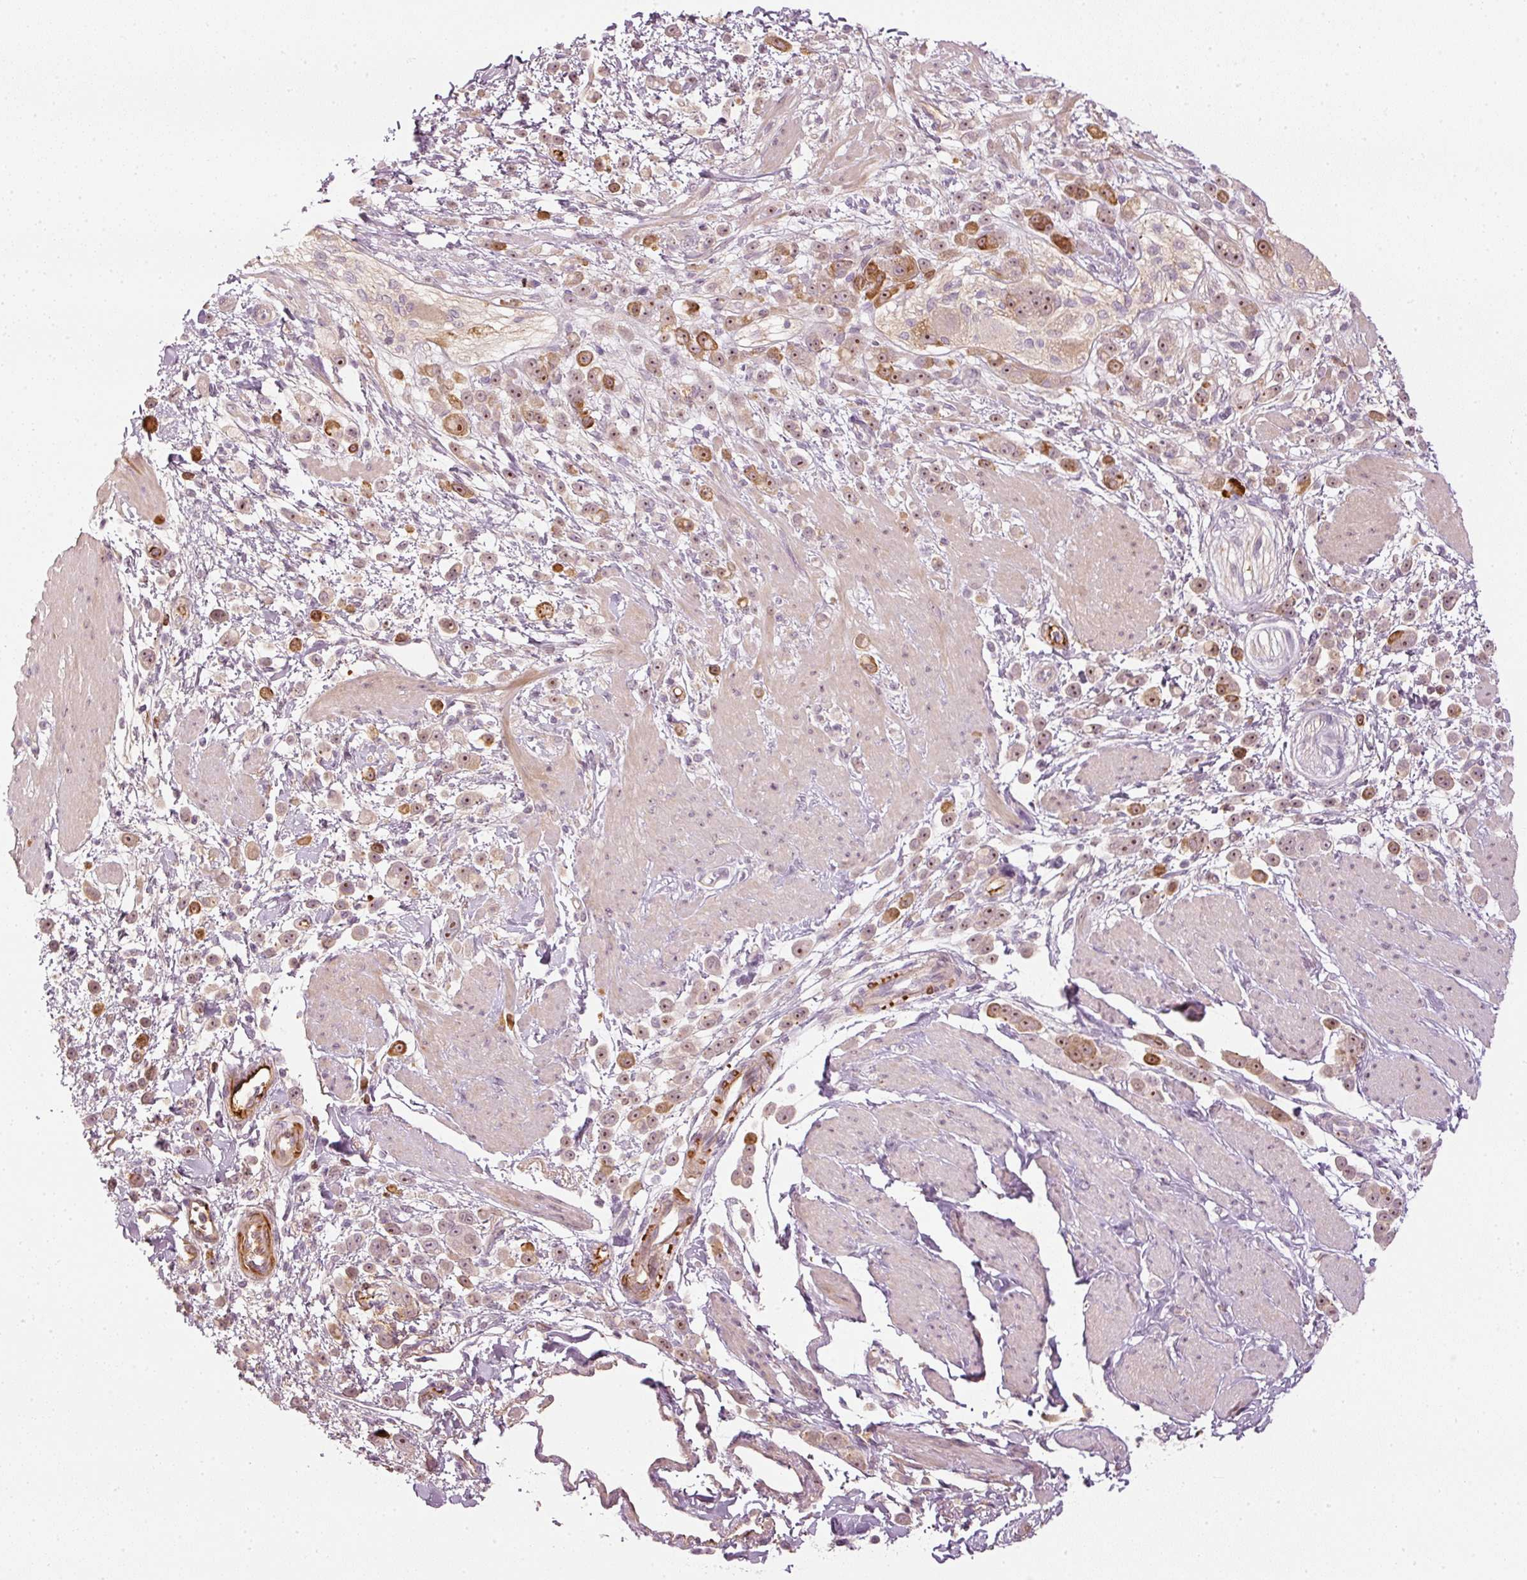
{"staining": {"intensity": "moderate", "quantity": ">75%", "location": "cytoplasmic/membranous,nuclear"}, "tissue": "pancreatic cancer", "cell_type": "Tumor cells", "image_type": "cancer", "snomed": [{"axis": "morphology", "description": "Normal tissue, NOS"}, {"axis": "morphology", "description": "Adenocarcinoma, NOS"}, {"axis": "topography", "description": "Pancreas"}], "caption": "This histopathology image demonstrates immunohistochemistry staining of human pancreatic cancer, with medium moderate cytoplasmic/membranous and nuclear staining in approximately >75% of tumor cells.", "gene": "VCAM1", "patient": {"sex": "female", "age": 64}}